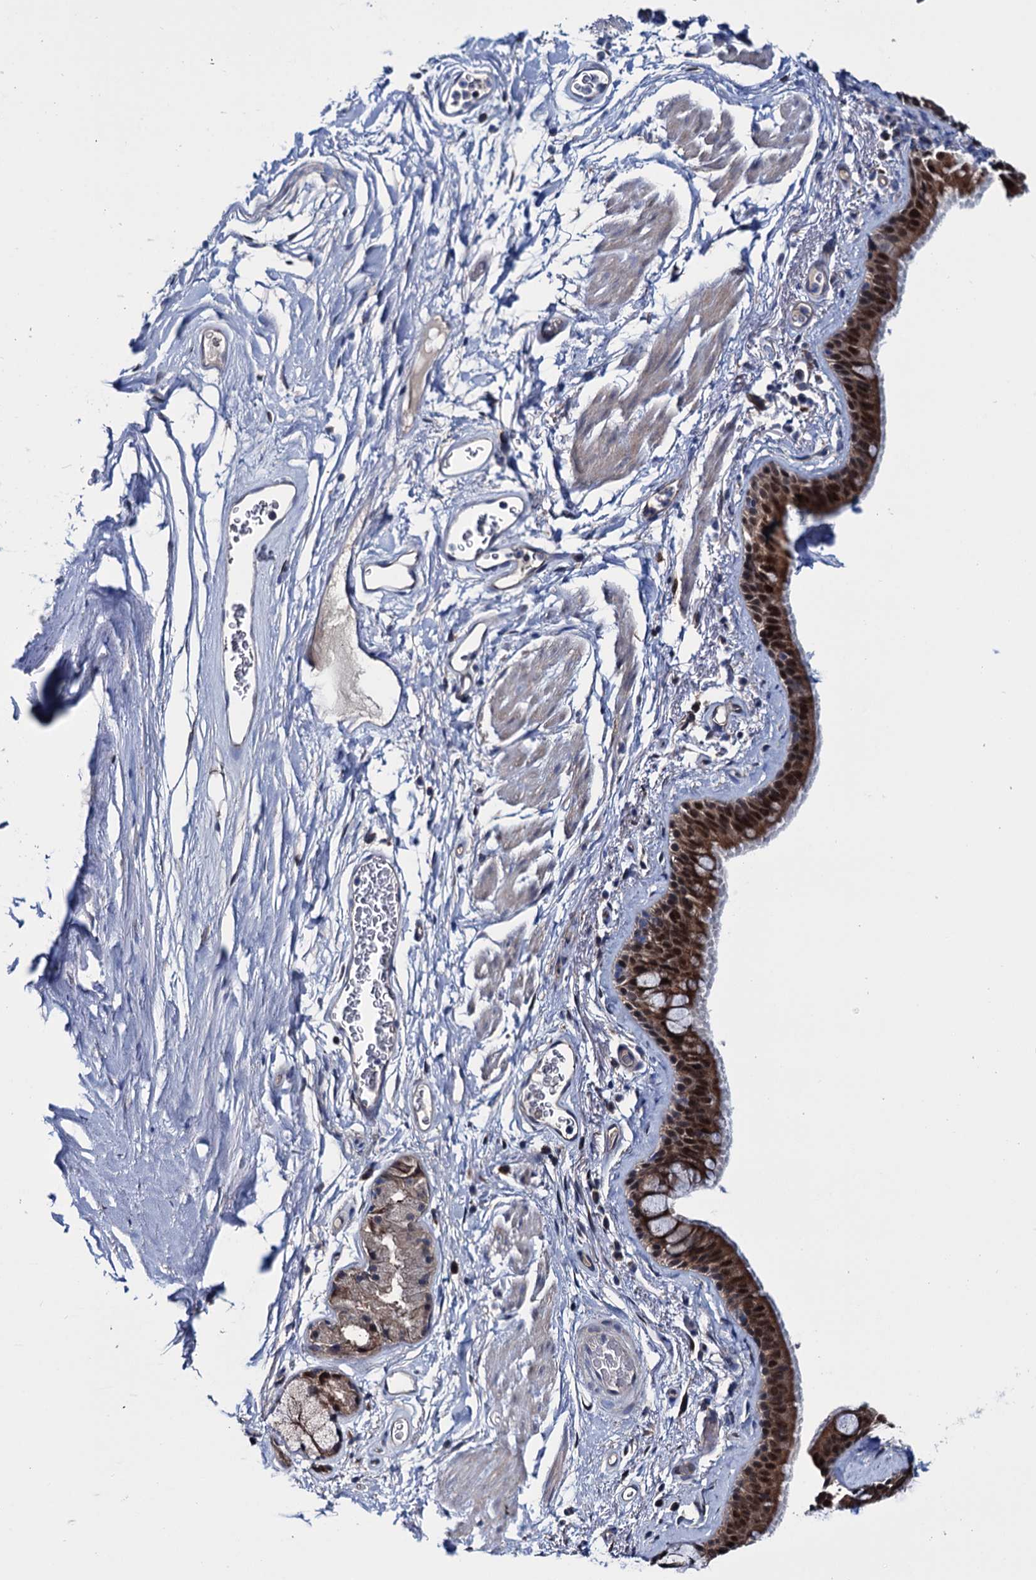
{"staining": {"intensity": "strong", "quantity": ">75%", "location": "cytoplasmic/membranous,nuclear"}, "tissue": "bronchus", "cell_type": "Respiratory epithelial cells", "image_type": "normal", "snomed": [{"axis": "morphology", "description": "Normal tissue, NOS"}, {"axis": "topography", "description": "Cartilage tissue"}], "caption": "Approximately >75% of respiratory epithelial cells in normal human bronchus reveal strong cytoplasmic/membranous,nuclear protein staining as visualized by brown immunohistochemical staining.", "gene": "EYA4", "patient": {"sex": "male", "age": 63}}